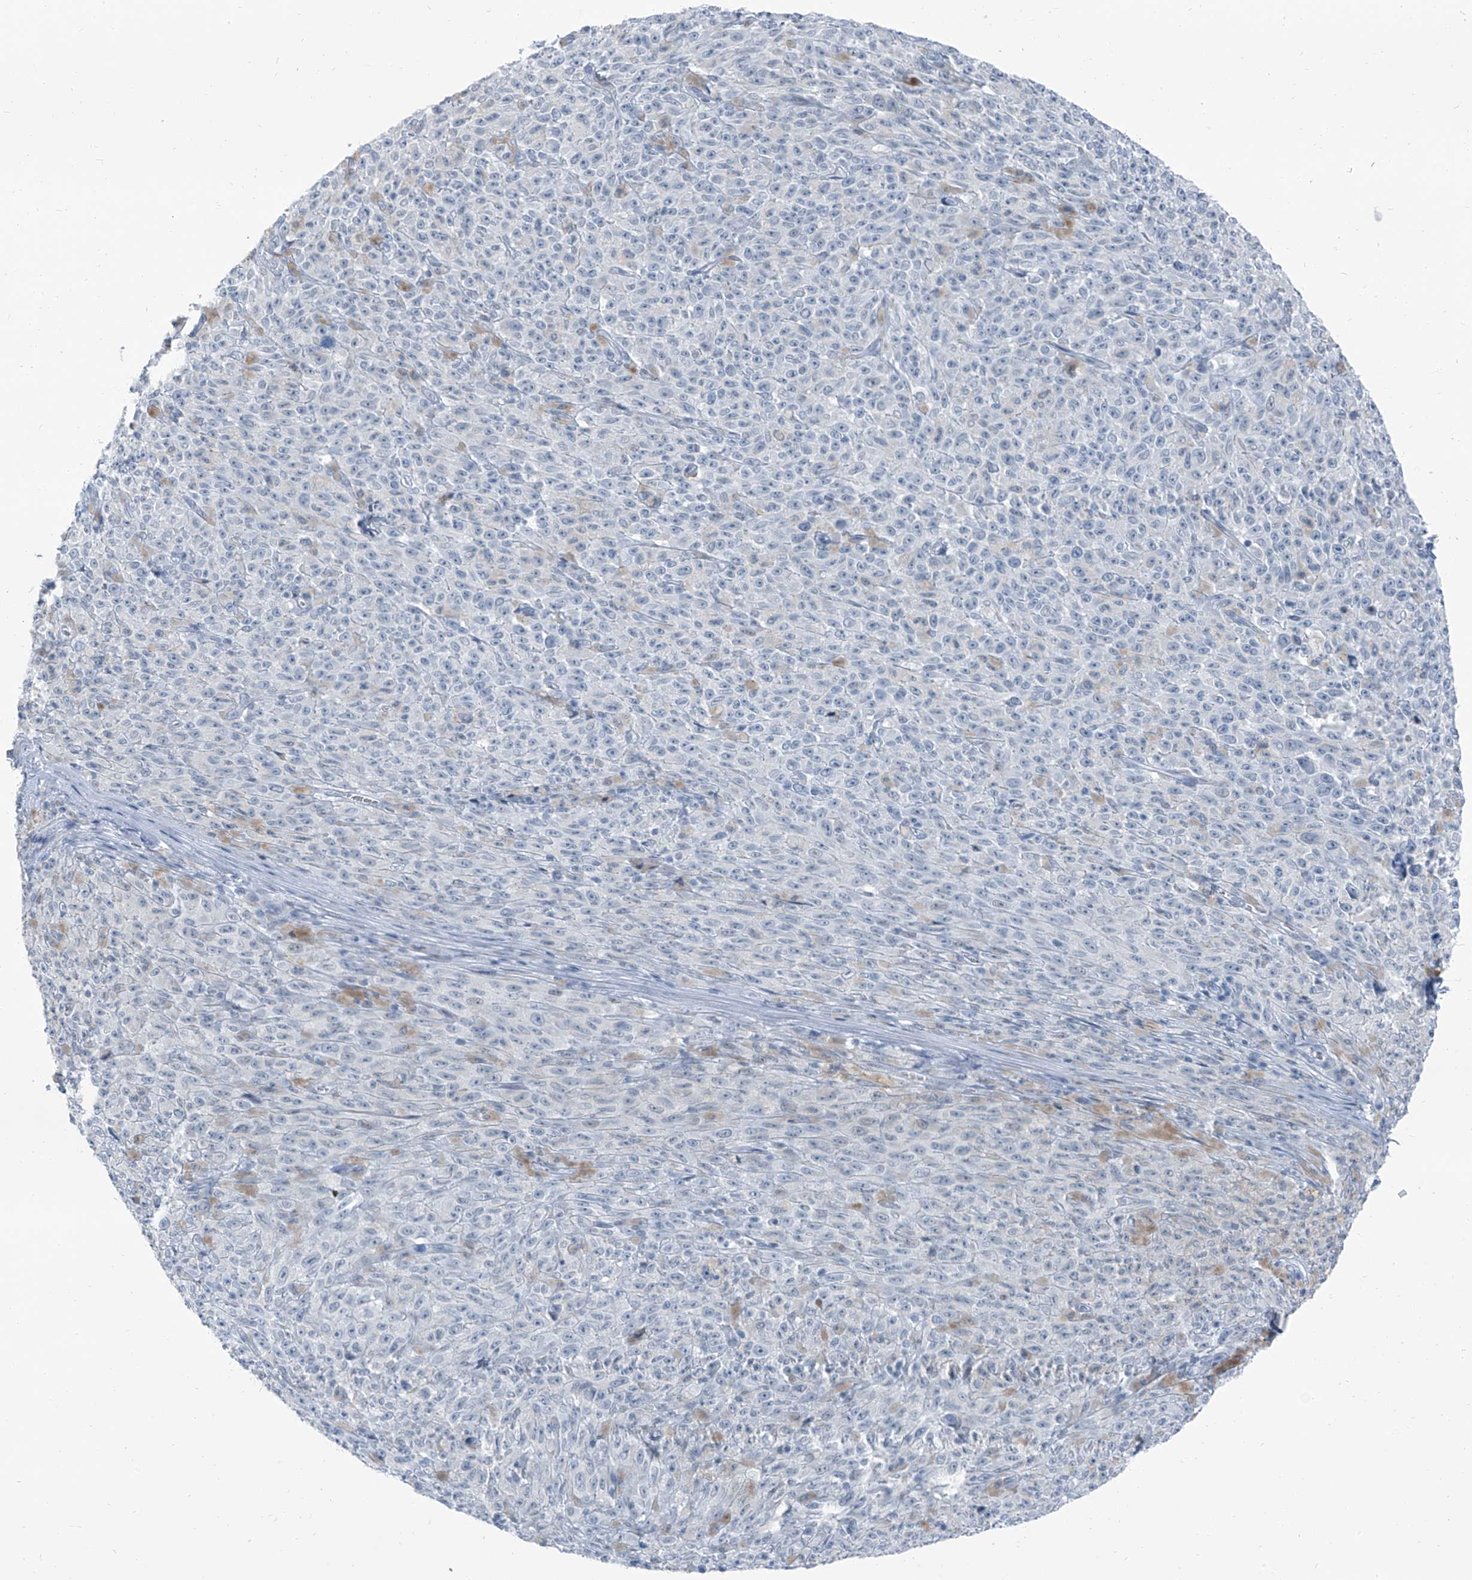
{"staining": {"intensity": "negative", "quantity": "none", "location": "none"}, "tissue": "melanoma", "cell_type": "Tumor cells", "image_type": "cancer", "snomed": [{"axis": "morphology", "description": "Malignant melanoma, NOS"}, {"axis": "topography", "description": "Skin"}], "caption": "The image reveals no staining of tumor cells in malignant melanoma.", "gene": "RGN", "patient": {"sex": "female", "age": 82}}